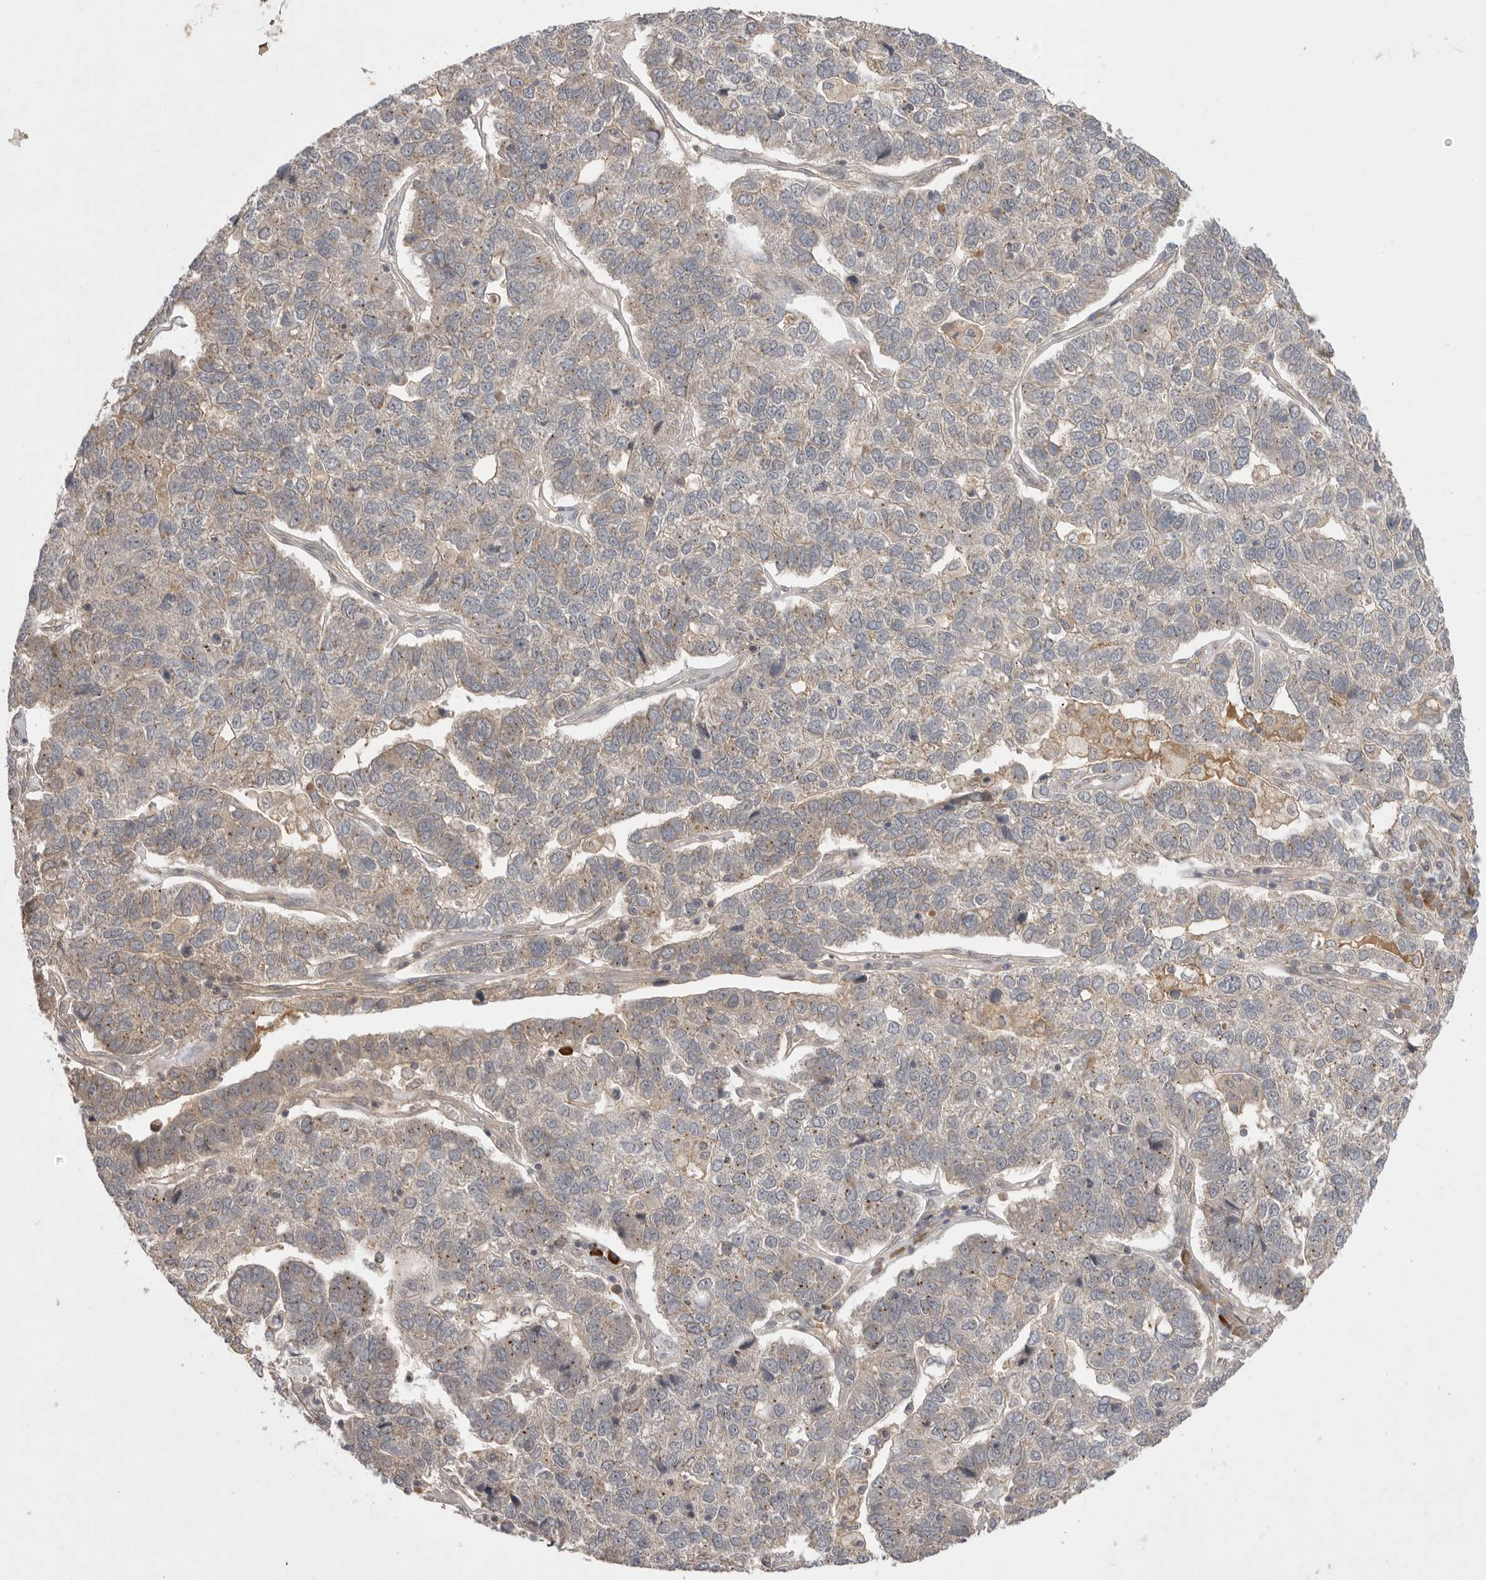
{"staining": {"intensity": "weak", "quantity": "25%-75%", "location": "cytoplasmic/membranous"}, "tissue": "pancreatic cancer", "cell_type": "Tumor cells", "image_type": "cancer", "snomed": [{"axis": "morphology", "description": "Adenocarcinoma, NOS"}, {"axis": "topography", "description": "Pancreas"}], "caption": "Immunohistochemical staining of pancreatic adenocarcinoma shows low levels of weak cytoplasmic/membranous protein staining in about 25%-75% of tumor cells. (DAB (3,3'-diaminobenzidine) = brown stain, brightfield microscopy at high magnification).", "gene": "NRCAM", "patient": {"sex": "female", "age": 61}}